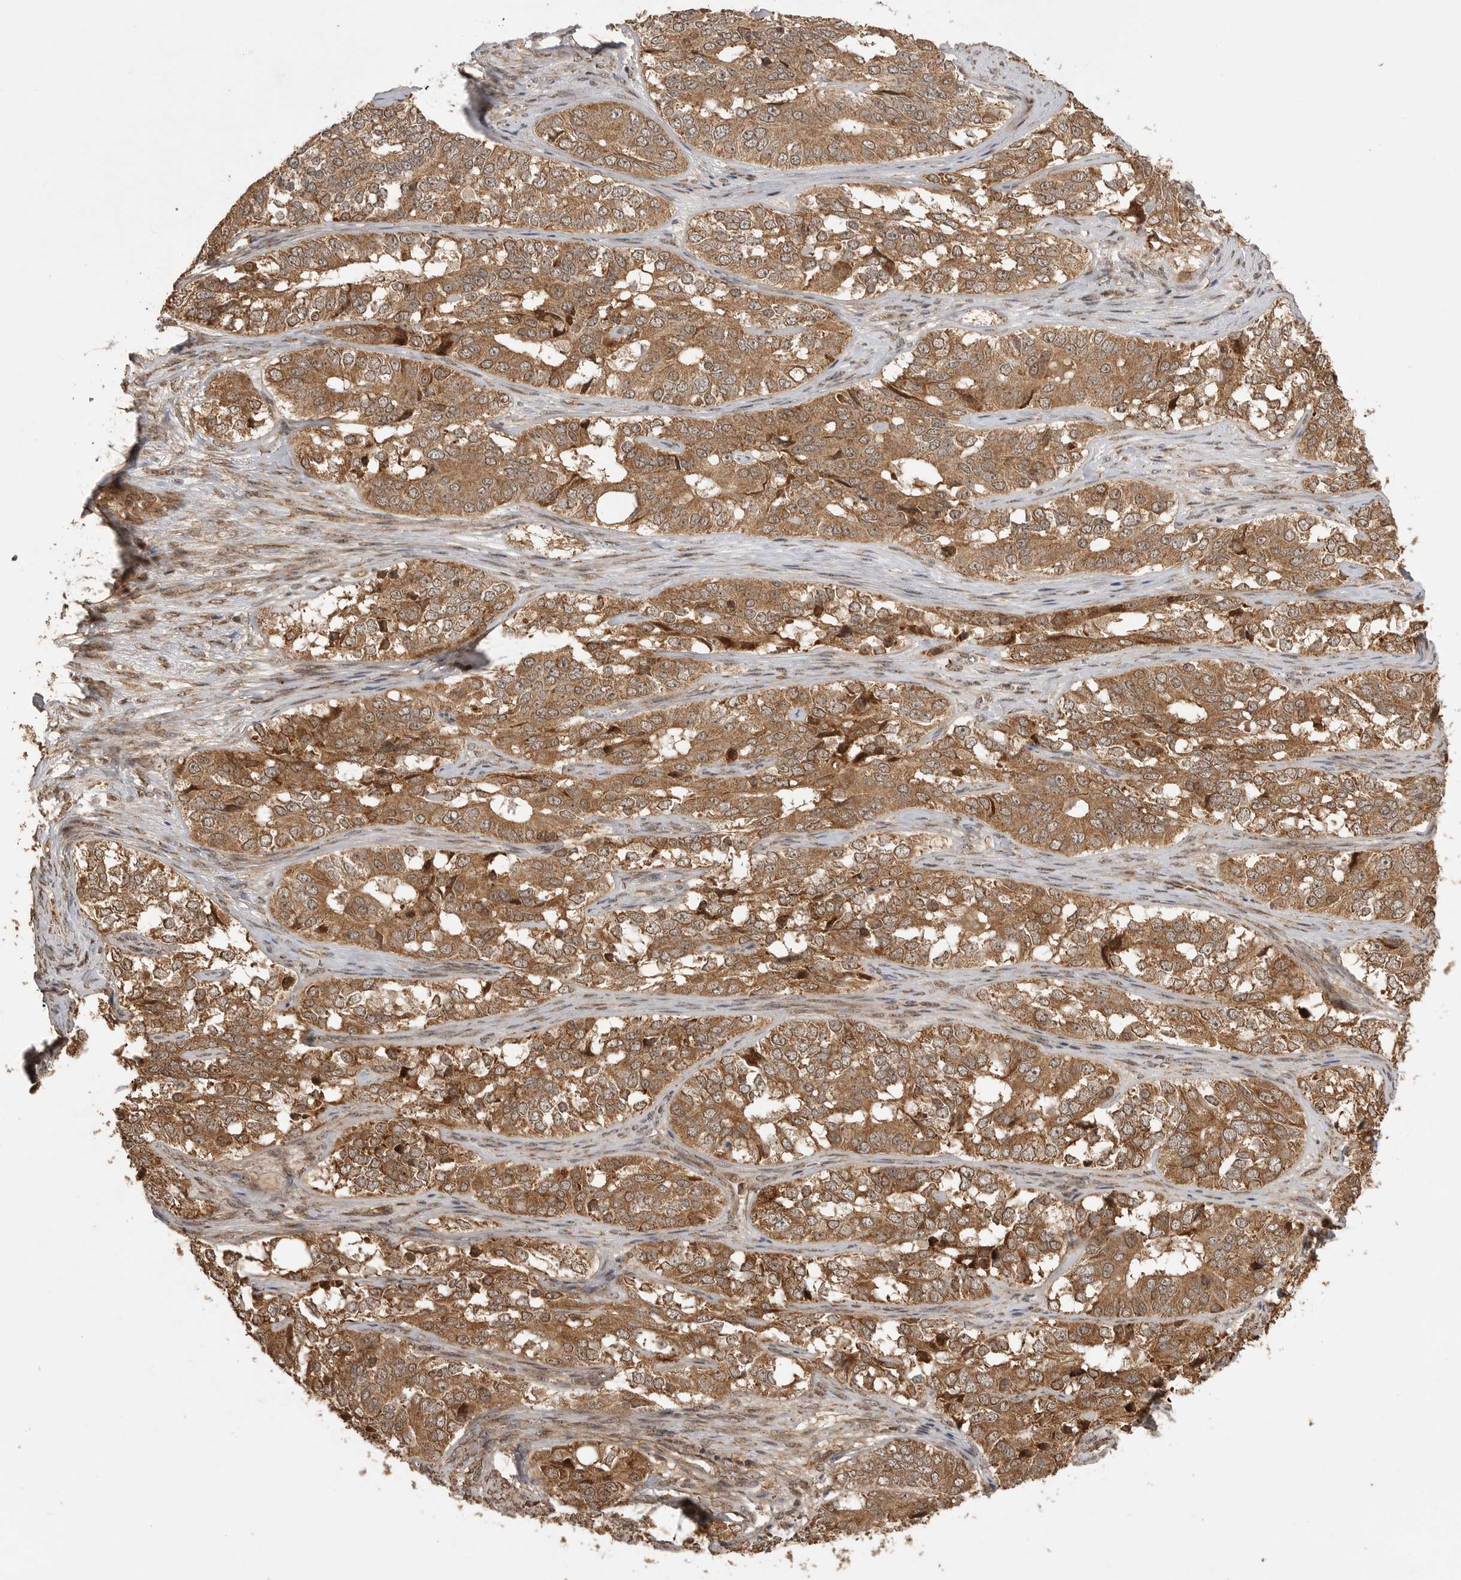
{"staining": {"intensity": "moderate", "quantity": ">75%", "location": "cytoplasmic/membranous"}, "tissue": "ovarian cancer", "cell_type": "Tumor cells", "image_type": "cancer", "snomed": [{"axis": "morphology", "description": "Carcinoma, endometroid"}, {"axis": "topography", "description": "Ovary"}], "caption": "Ovarian cancer (endometroid carcinoma) stained for a protein demonstrates moderate cytoplasmic/membranous positivity in tumor cells.", "gene": "BOC", "patient": {"sex": "female", "age": 51}}